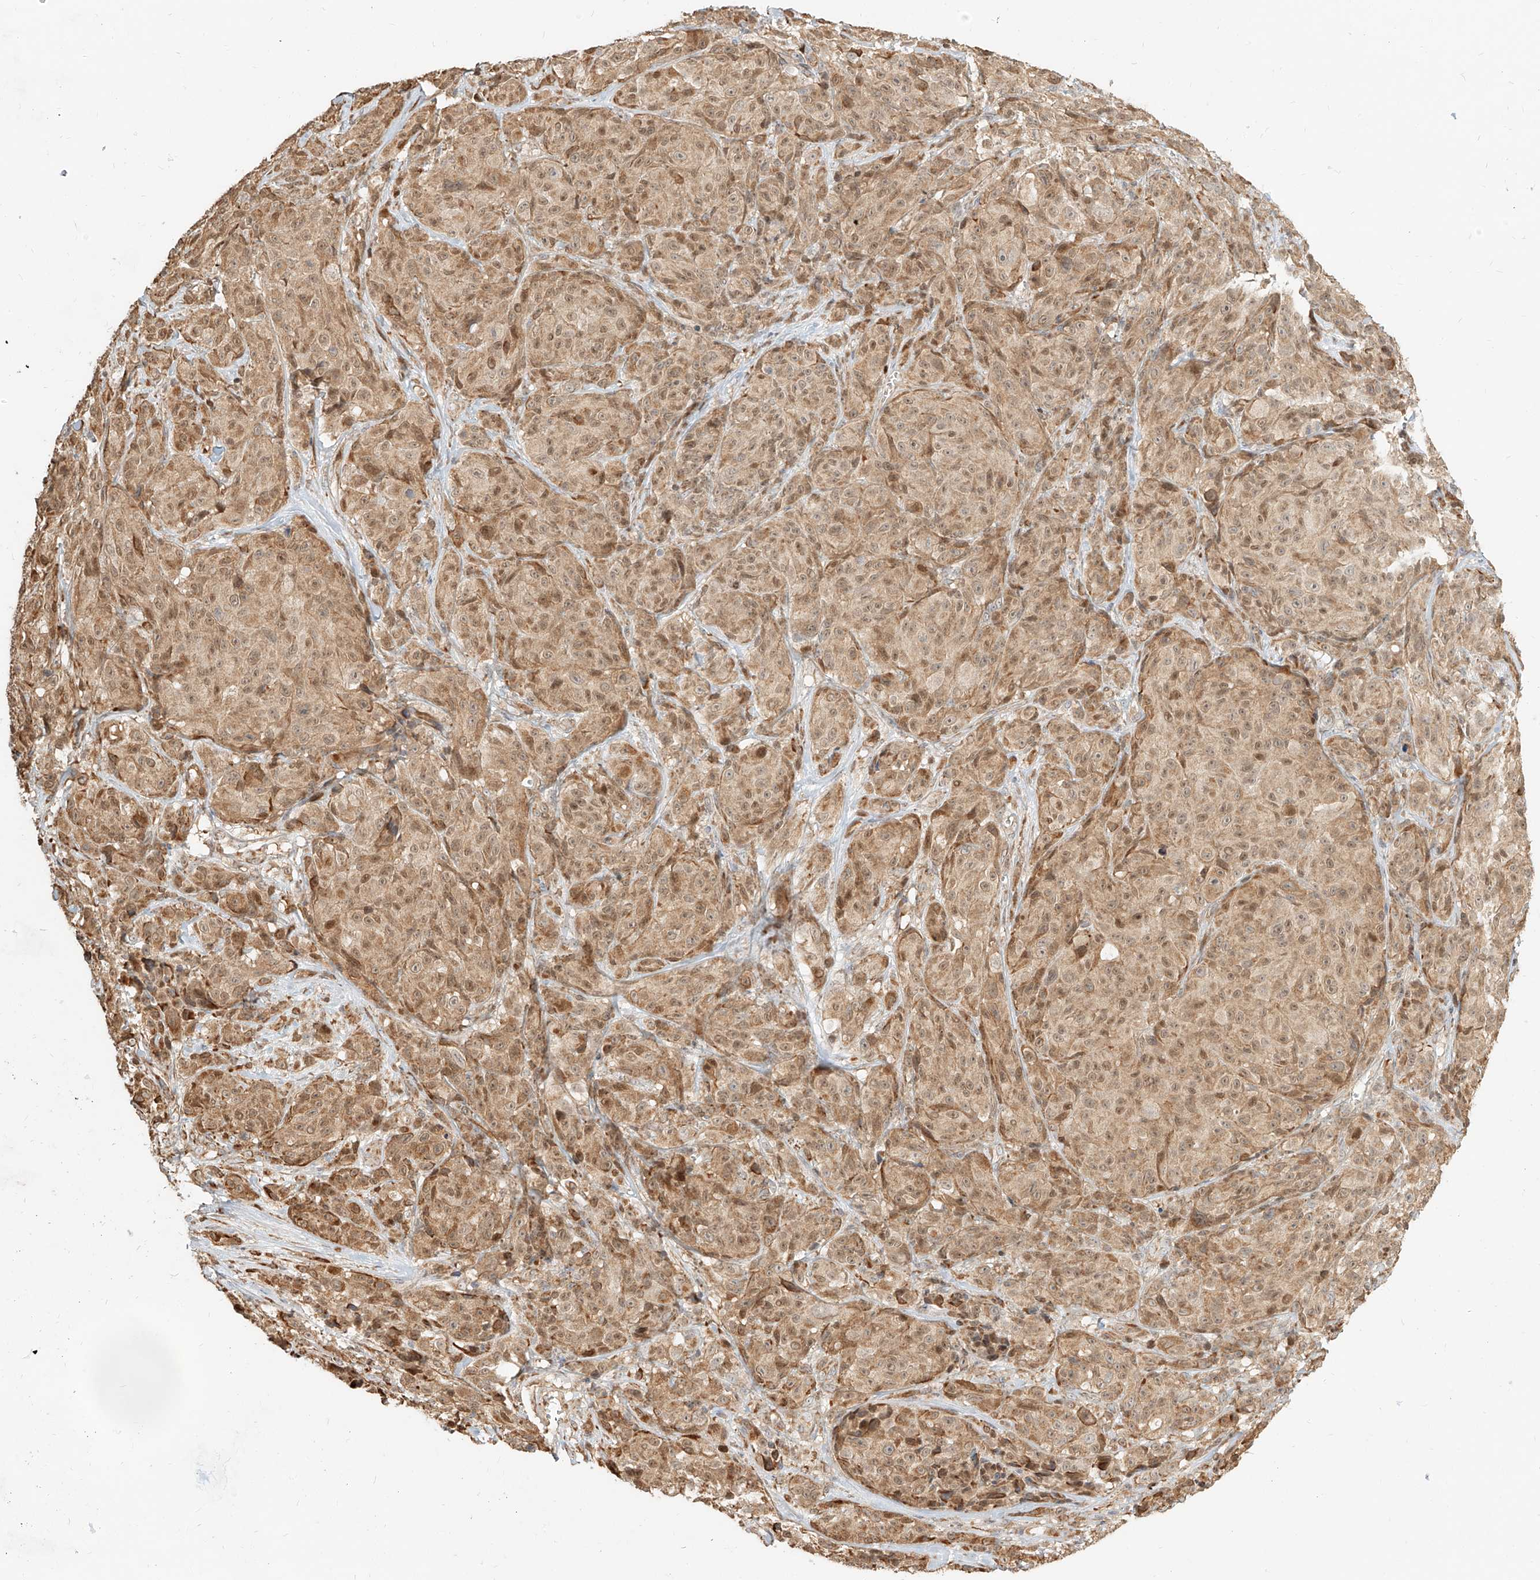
{"staining": {"intensity": "moderate", "quantity": ">75%", "location": "cytoplasmic/membranous,nuclear"}, "tissue": "melanoma", "cell_type": "Tumor cells", "image_type": "cancer", "snomed": [{"axis": "morphology", "description": "Malignant melanoma, NOS"}, {"axis": "topography", "description": "Skin"}], "caption": "High-power microscopy captured an immunohistochemistry (IHC) photomicrograph of melanoma, revealing moderate cytoplasmic/membranous and nuclear positivity in approximately >75% of tumor cells.", "gene": "UBE2K", "patient": {"sex": "male", "age": 73}}